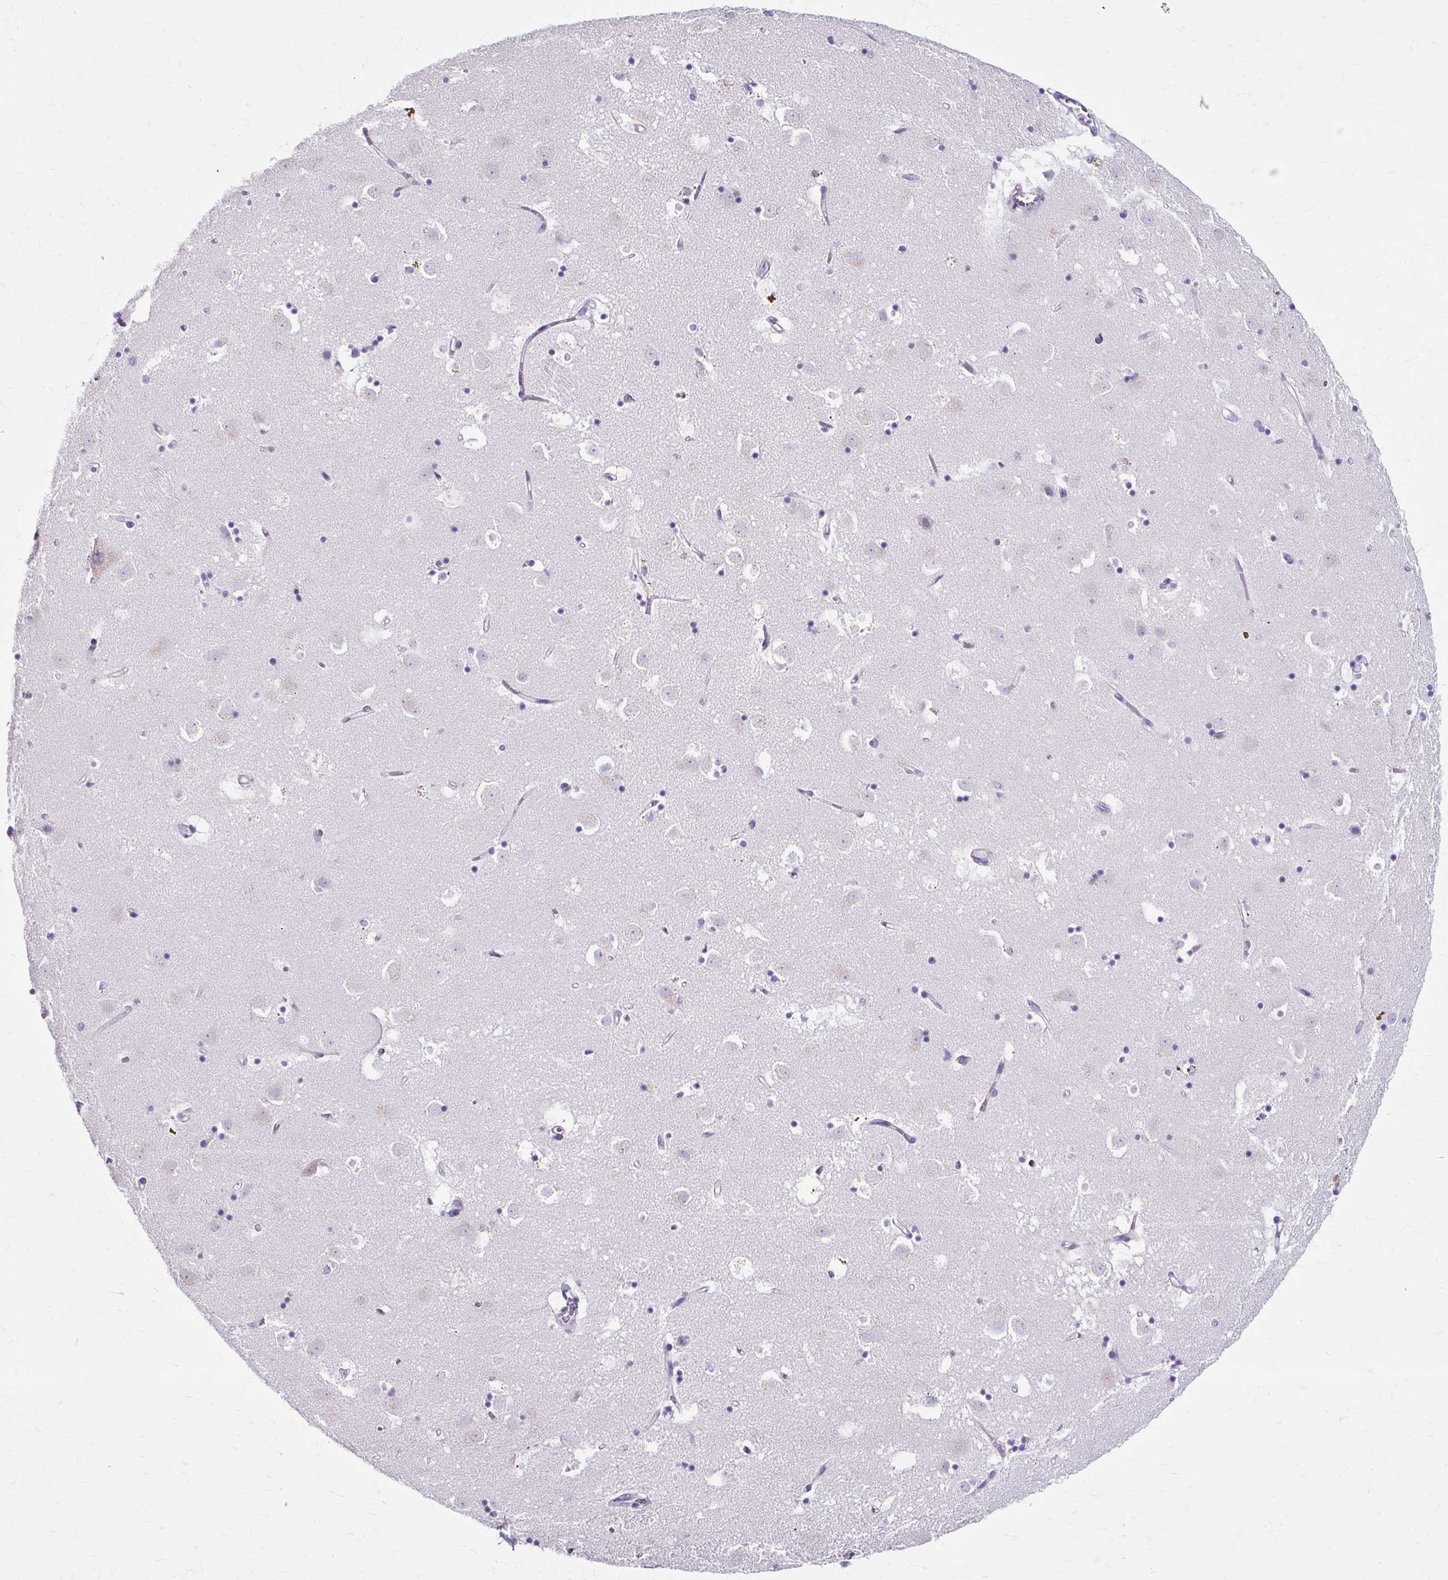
{"staining": {"intensity": "negative", "quantity": "none", "location": "none"}, "tissue": "caudate", "cell_type": "Glial cells", "image_type": "normal", "snomed": [{"axis": "morphology", "description": "Normal tissue, NOS"}, {"axis": "topography", "description": "Lateral ventricle wall"}], "caption": "Immunohistochemistry of normal human caudate exhibits no expression in glial cells. Brightfield microscopy of immunohistochemistry (IHC) stained with DAB (brown) and hematoxylin (blue), captured at high magnification.", "gene": "ZNF555", "patient": {"sex": "male", "age": 58}}